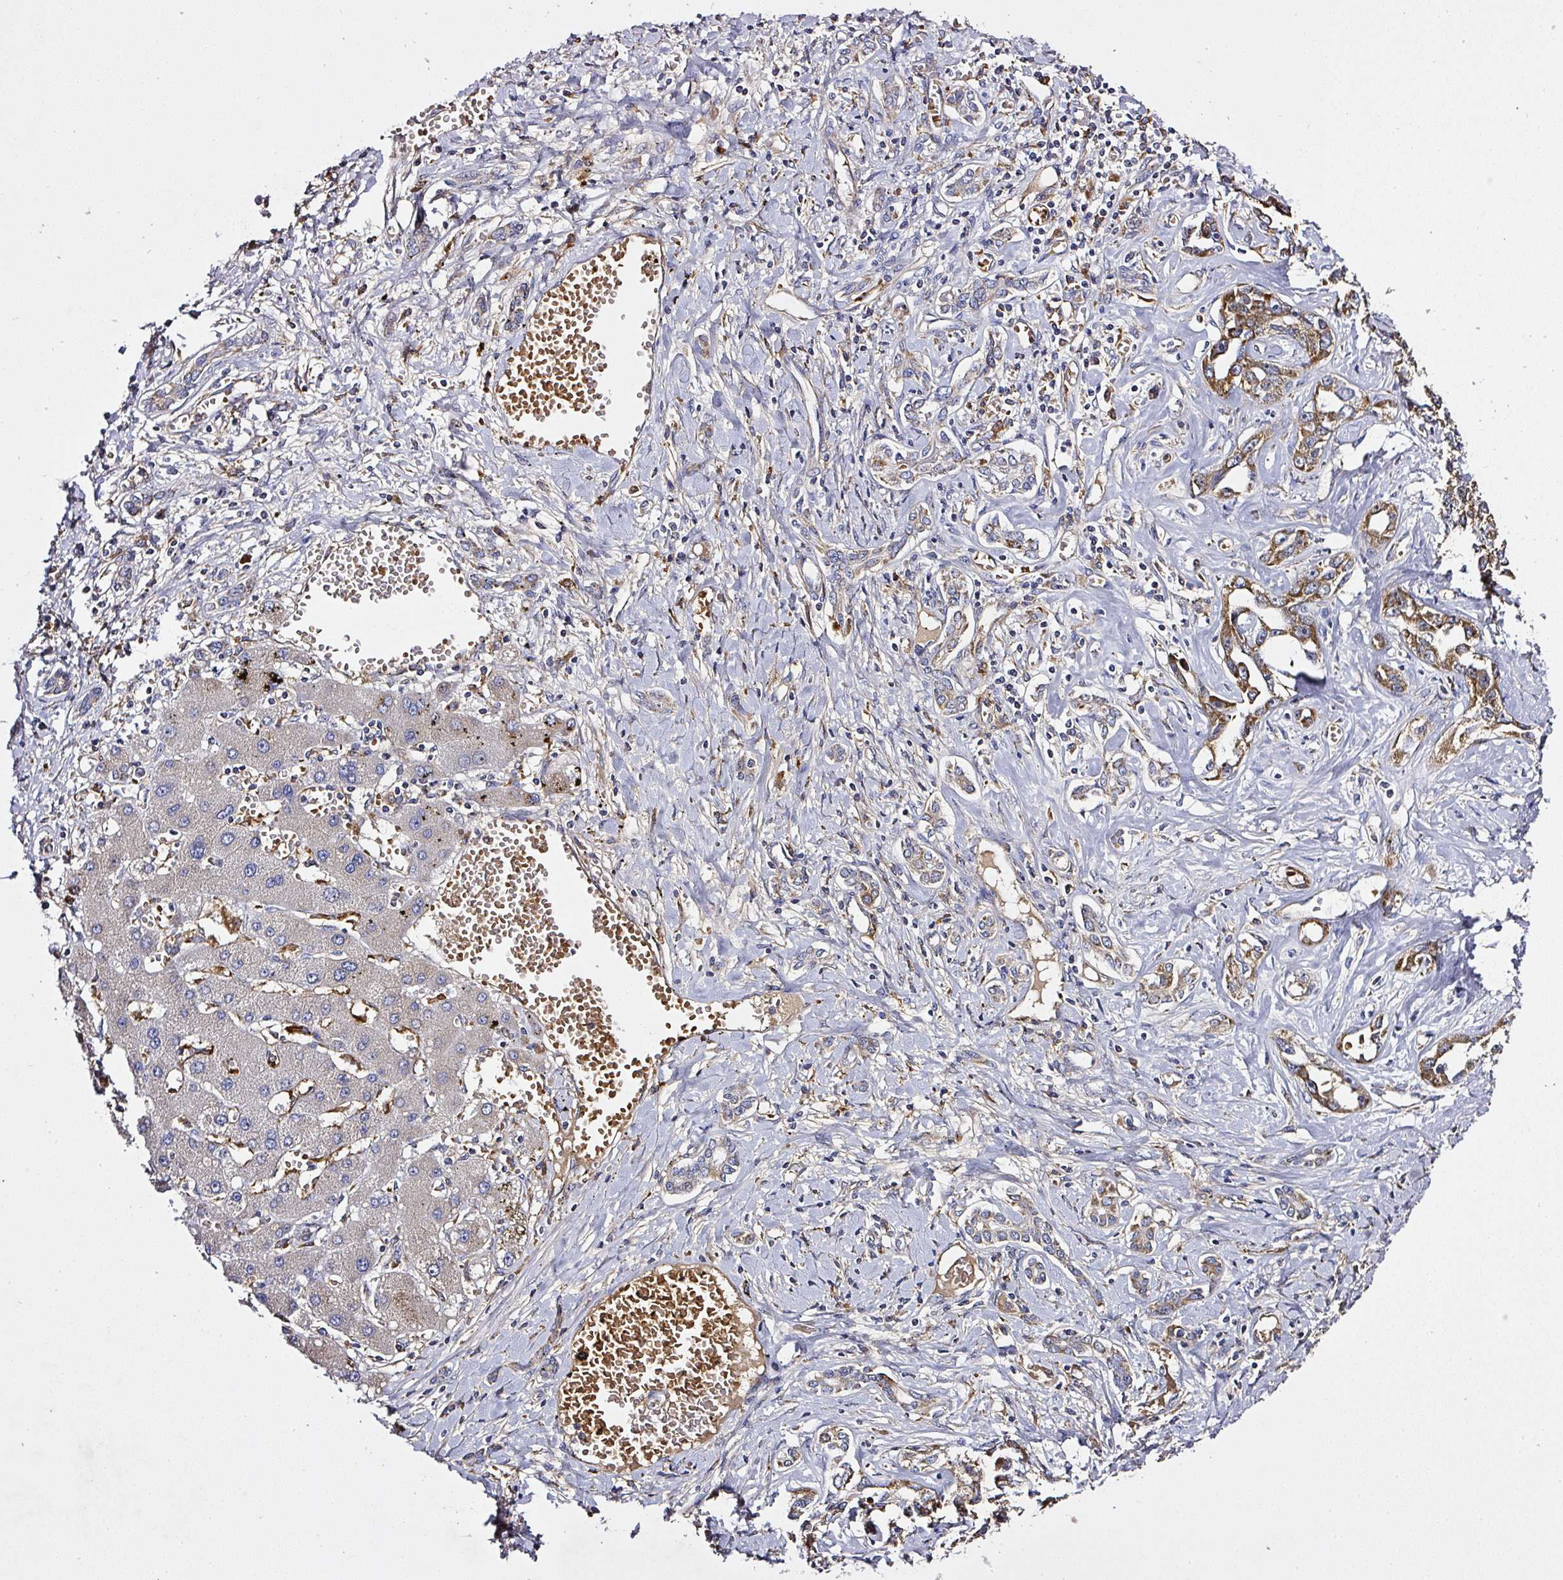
{"staining": {"intensity": "moderate", "quantity": "25%-75%", "location": "cytoplasmic/membranous"}, "tissue": "liver cancer", "cell_type": "Tumor cells", "image_type": "cancer", "snomed": [{"axis": "morphology", "description": "Cholangiocarcinoma"}, {"axis": "topography", "description": "Liver"}], "caption": "Brown immunohistochemical staining in human liver cancer (cholangiocarcinoma) reveals moderate cytoplasmic/membranous expression in about 25%-75% of tumor cells.", "gene": "ZNF513", "patient": {"sex": "male", "age": 59}}